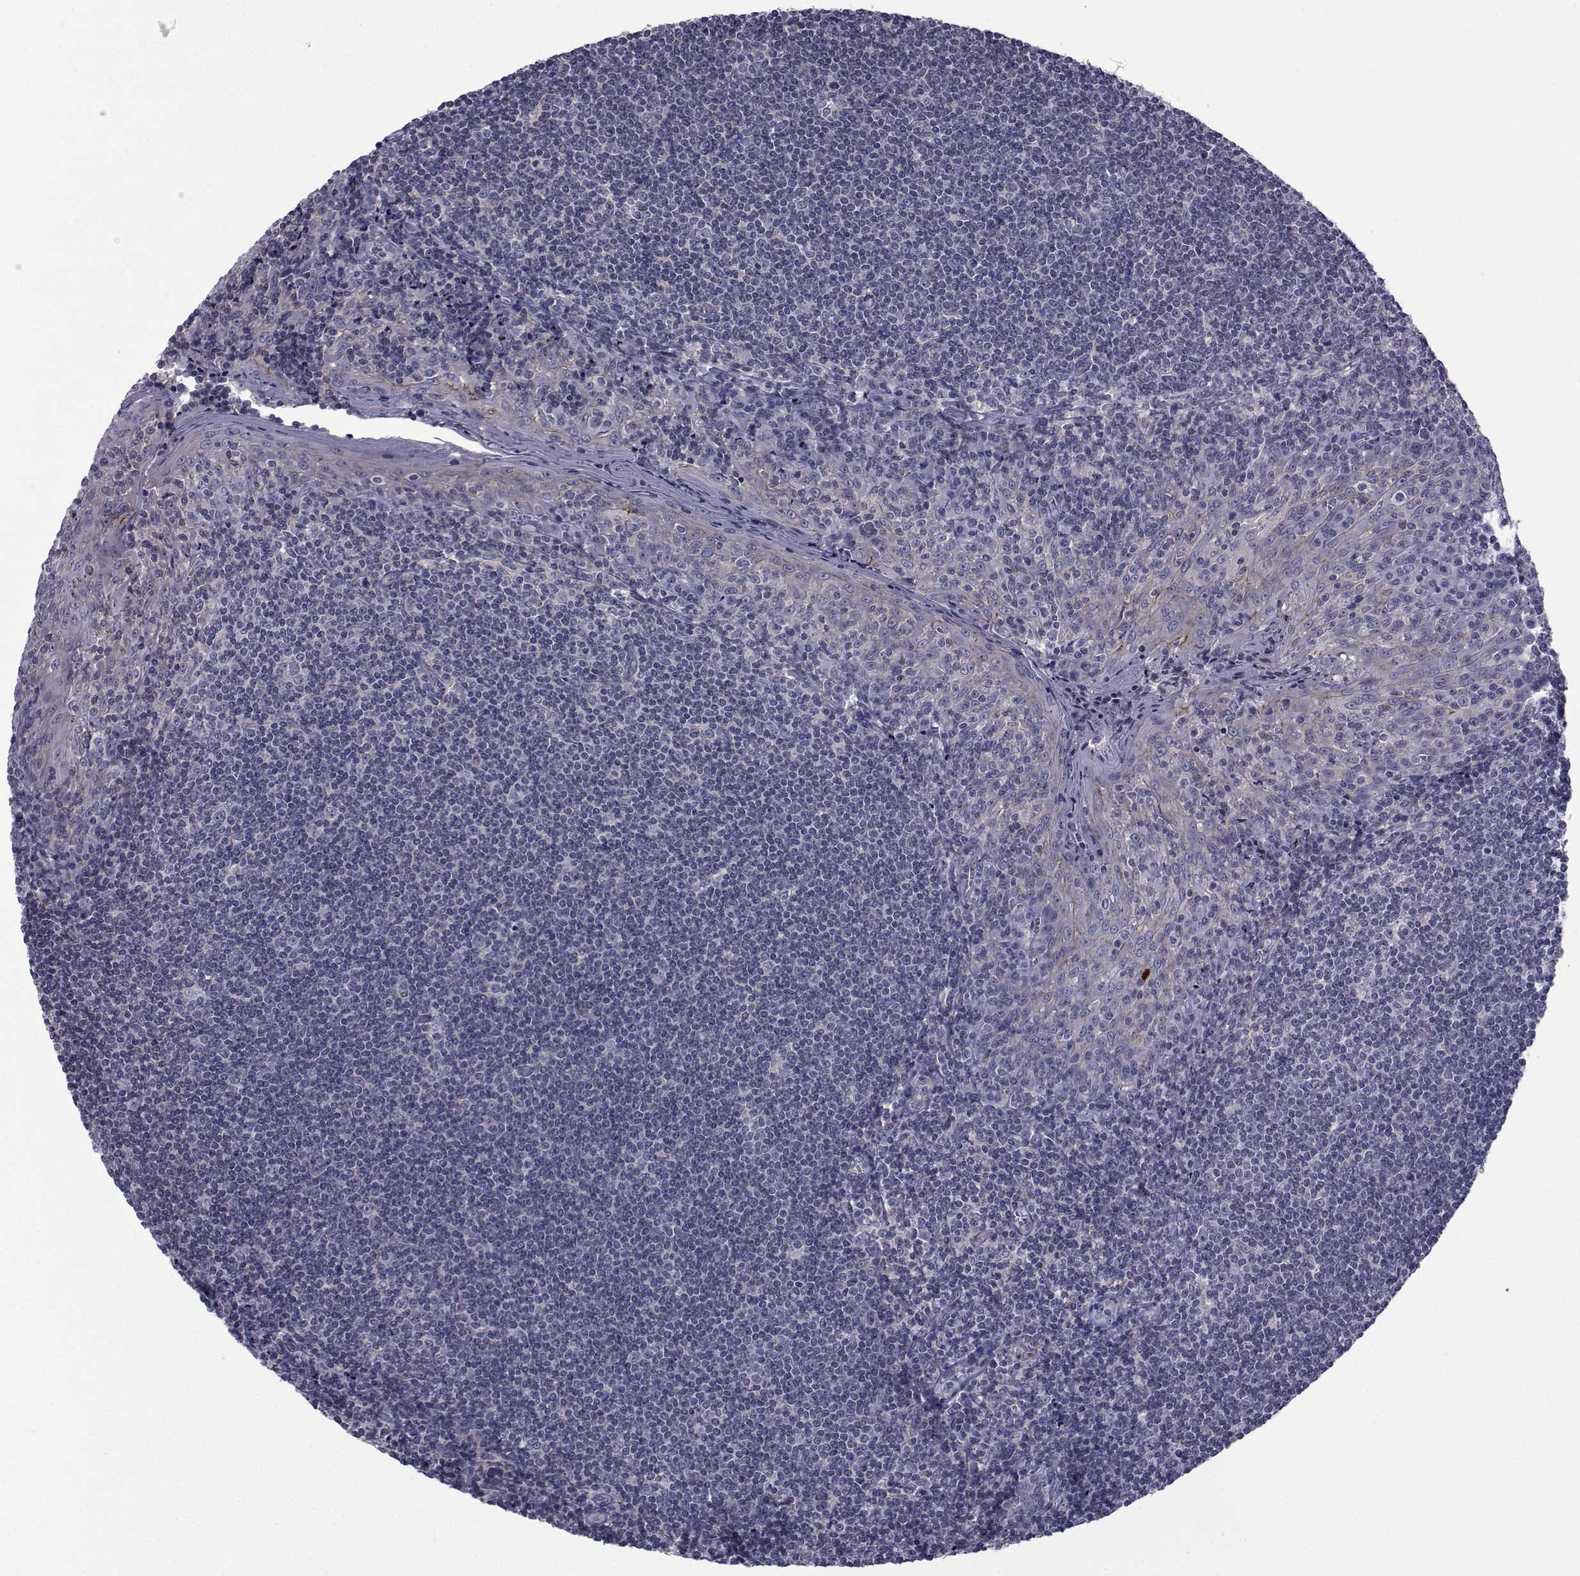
{"staining": {"intensity": "negative", "quantity": "none", "location": "none"}, "tissue": "tonsil", "cell_type": "Germinal center cells", "image_type": "normal", "snomed": [{"axis": "morphology", "description": "Normal tissue, NOS"}, {"axis": "topography", "description": "Tonsil"}], "caption": "A high-resolution micrograph shows immunohistochemistry staining of benign tonsil, which exhibits no significant positivity in germinal center cells.", "gene": "SLC30A10", "patient": {"sex": "male", "age": 33}}